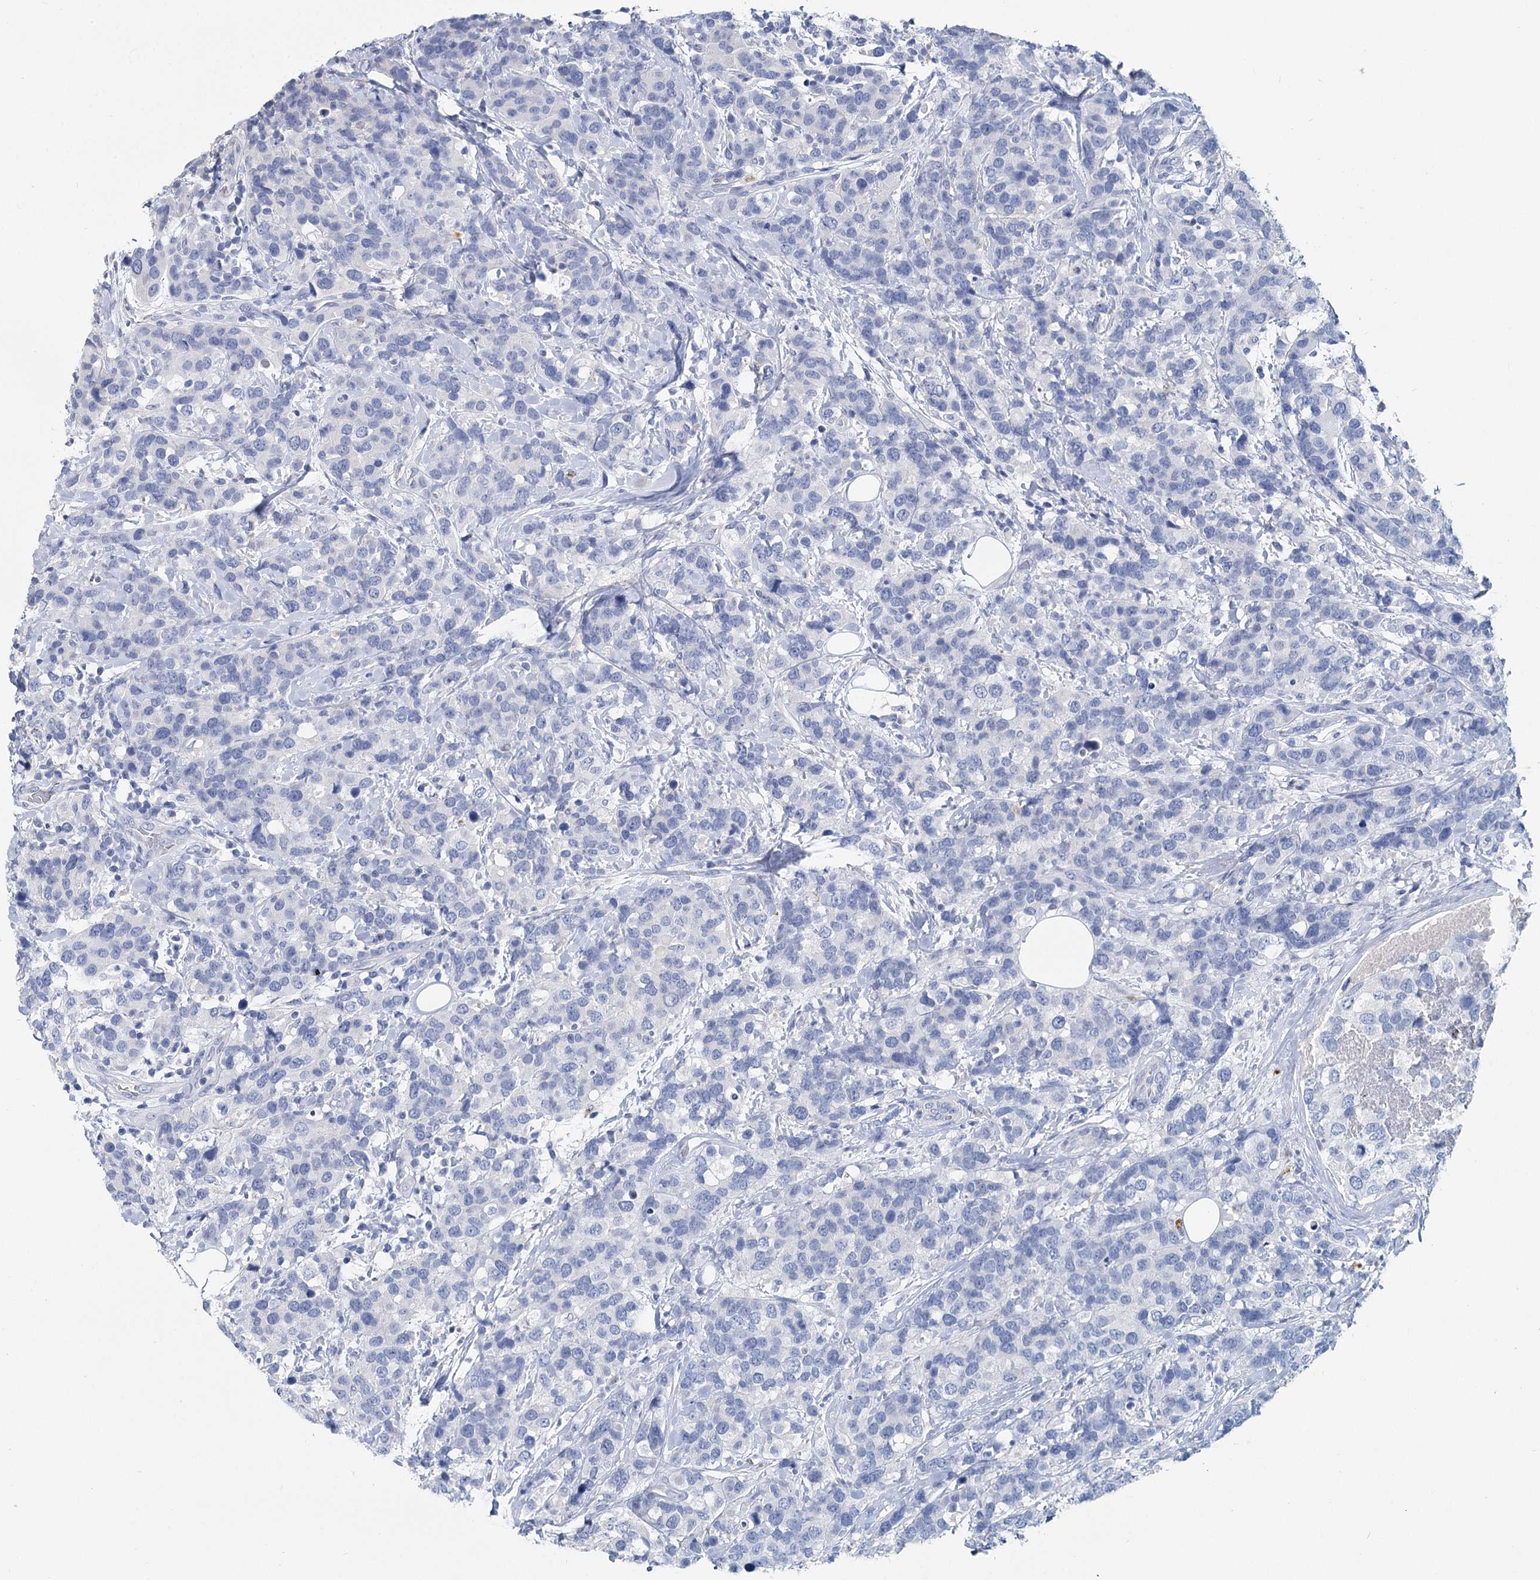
{"staining": {"intensity": "negative", "quantity": "none", "location": "none"}, "tissue": "breast cancer", "cell_type": "Tumor cells", "image_type": "cancer", "snomed": [{"axis": "morphology", "description": "Lobular carcinoma"}, {"axis": "topography", "description": "Breast"}], "caption": "This is an IHC histopathology image of human lobular carcinoma (breast). There is no expression in tumor cells.", "gene": "METTL7B", "patient": {"sex": "female", "age": 59}}